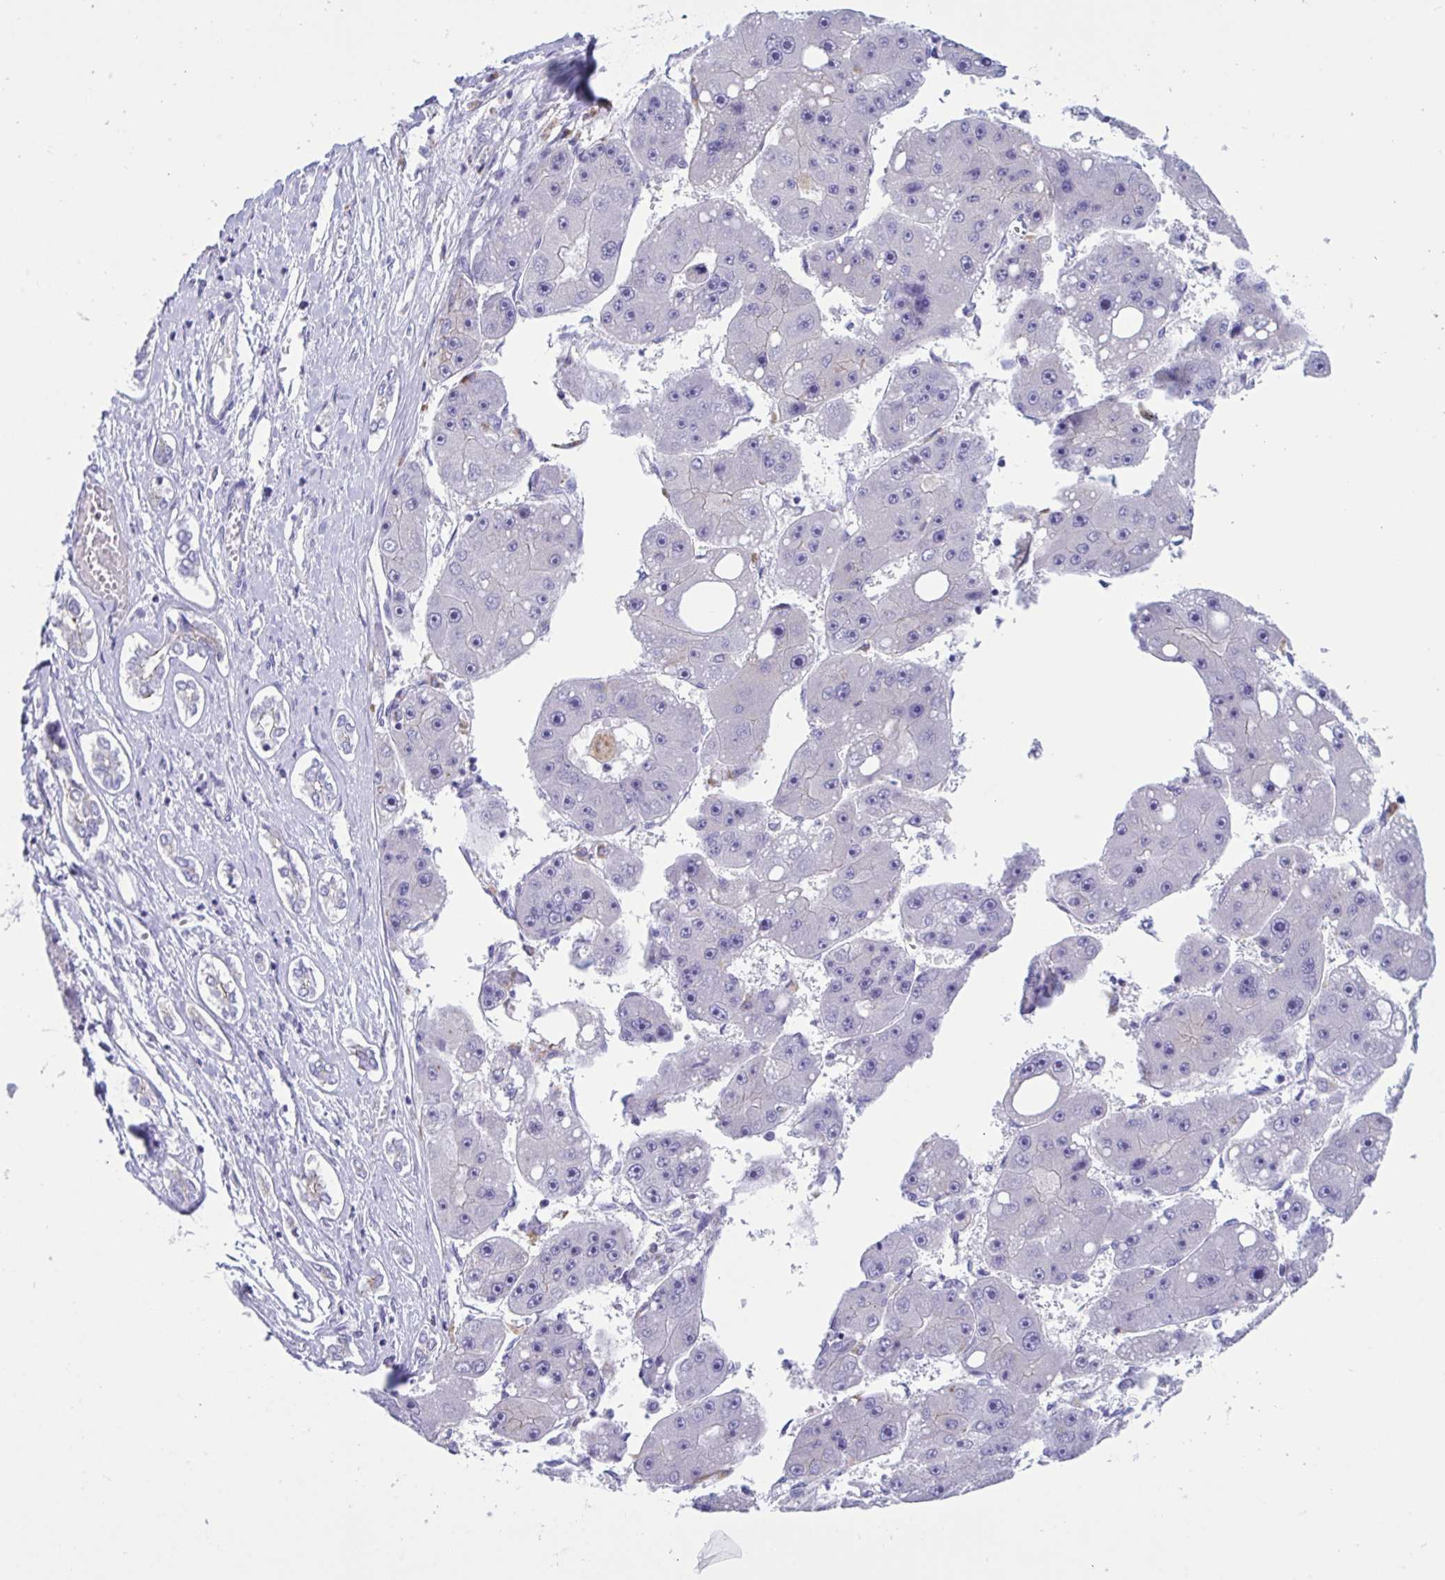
{"staining": {"intensity": "negative", "quantity": "none", "location": "none"}, "tissue": "liver cancer", "cell_type": "Tumor cells", "image_type": "cancer", "snomed": [{"axis": "morphology", "description": "Carcinoma, Hepatocellular, NOS"}, {"axis": "topography", "description": "Liver"}], "caption": "IHC photomicrograph of neoplastic tissue: liver cancer stained with DAB (3,3'-diaminobenzidine) shows no significant protein staining in tumor cells.", "gene": "GLB1L2", "patient": {"sex": "female", "age": 61}}